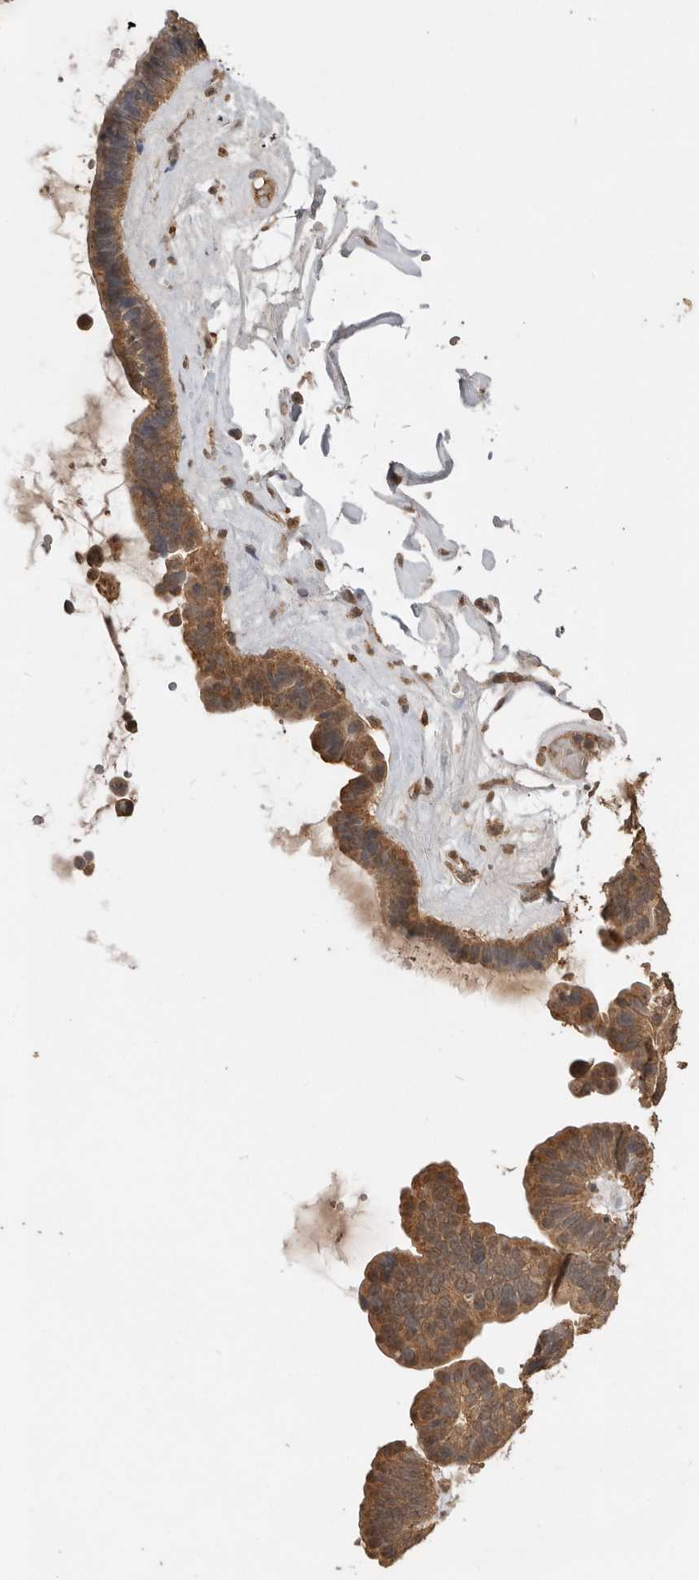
{"staining": {"intensity": "moderate", "quantity": ">75%", "location": "cytoplasmic/membranous"}, "tissue": "ovarian cancer", "cell_type": "Tumor cells", "image_type": "cancer", "snomed": [{"axis": "morphology", "description": "Cystadenocarcinoma, serous, NOS"}, {"axis": "topography", "description": "Ovary"}], "caption": "Ovarian cancer stained for a protein (brown) shows moderate cytoplasmic/membranous positive staining in approximately >75% of tumor cells.", "gene": "JAG2", "patient": {"sex": "female", "age": 56}}